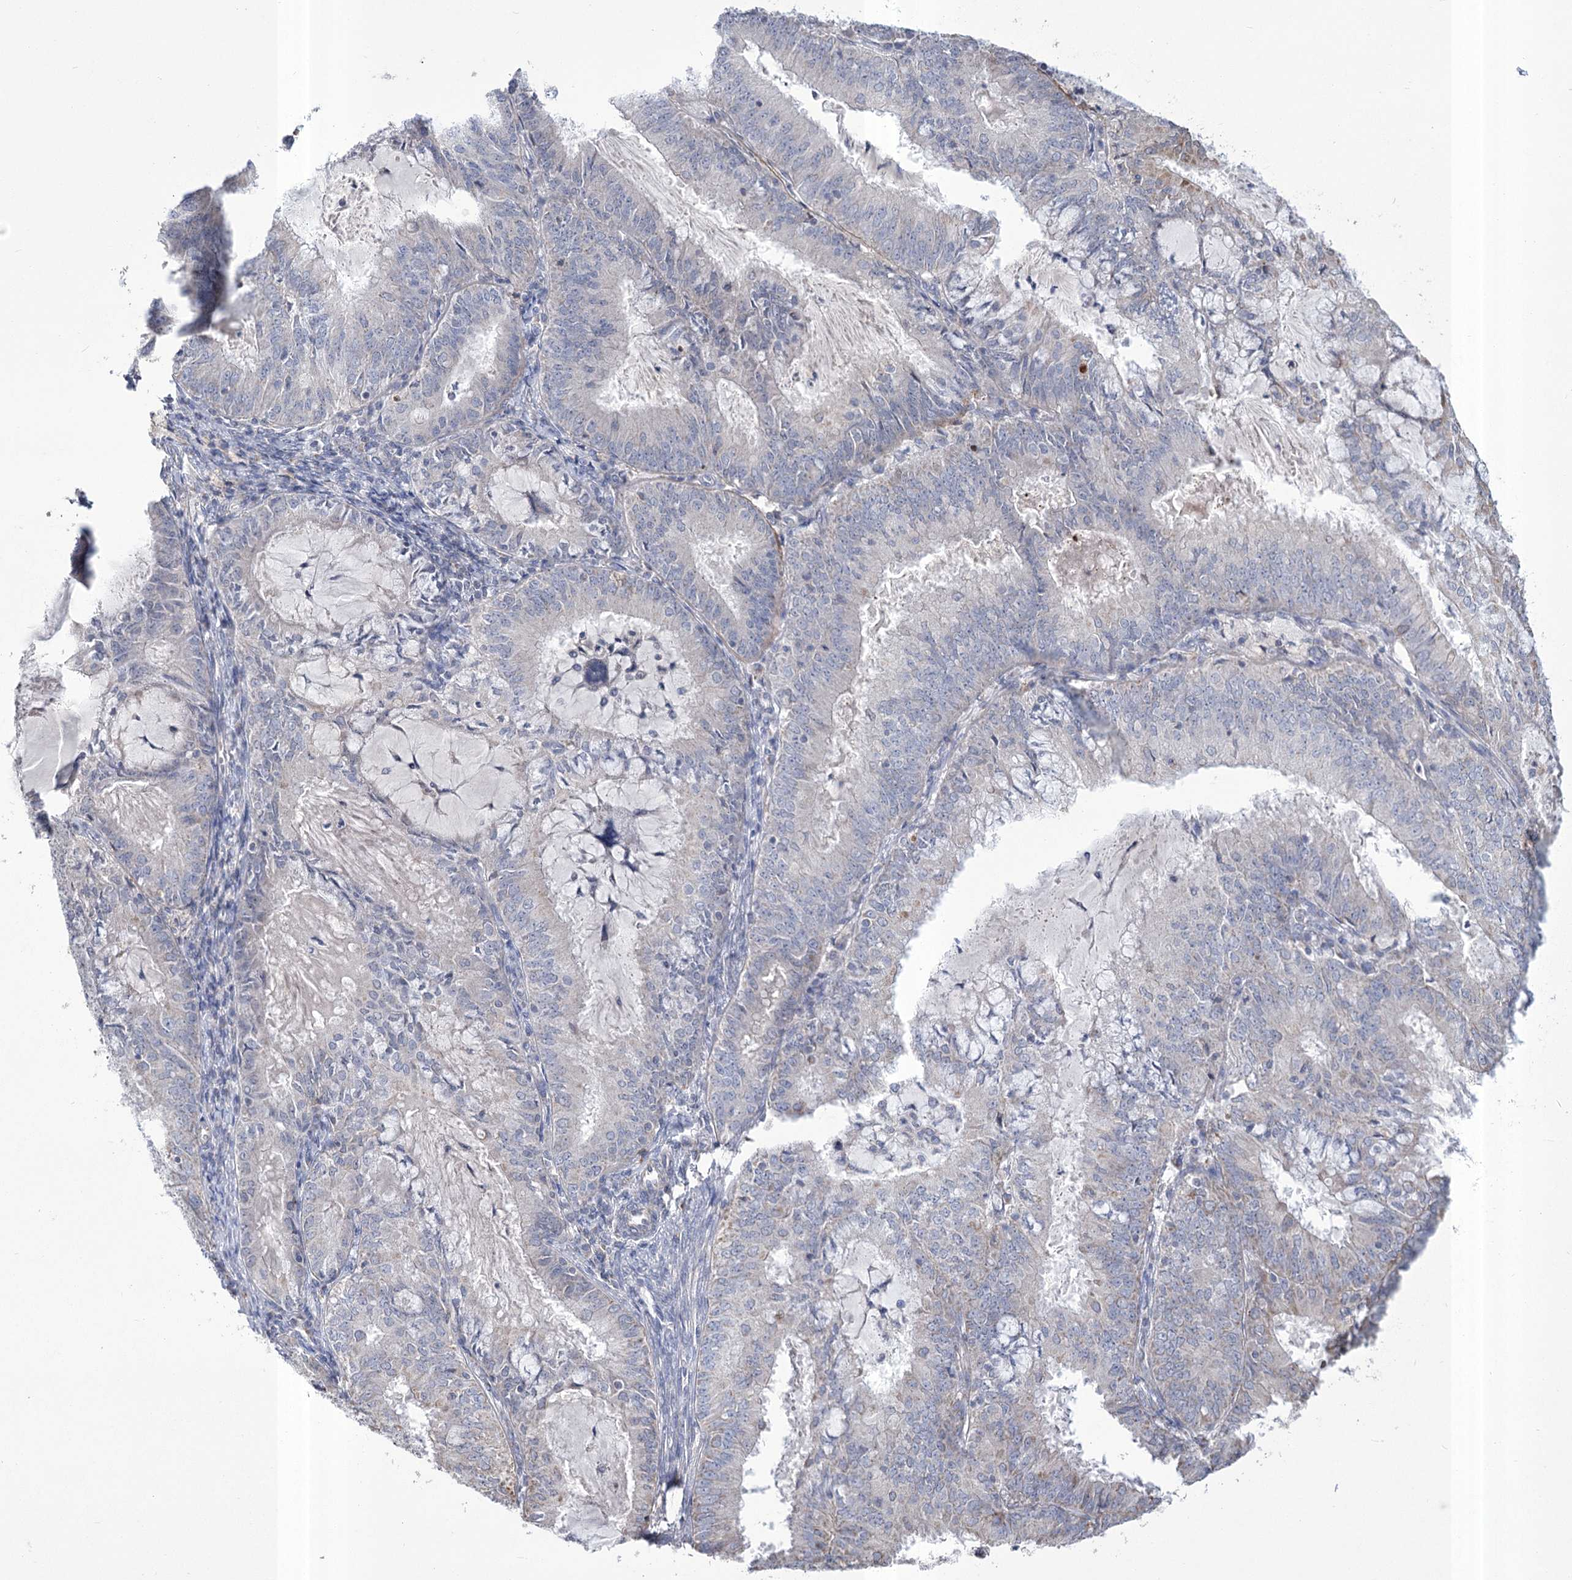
{"staining": {"intensity": "negative", "quantity": "none", "location": "none"}, "tissue": "endometrial cancer", "cell_type": "Tumor cells", "image_type": "cancer", "snomed": [{"axis": "morphology", "description": "Adenocarcinoma, NOS"}, {"axis": "topography", "description": "Endometrium"}], "caption": "High magnification brightfield microscopy of adenocarcinoma (endometrial) stained with DAB (3,3'-diaminobenzidine) (brown) and counterstained with hematoxylin (blue): tumor cells show no significant staining.", "gene": "PDHB", "patient": {"sex": "female", "age": 57}}